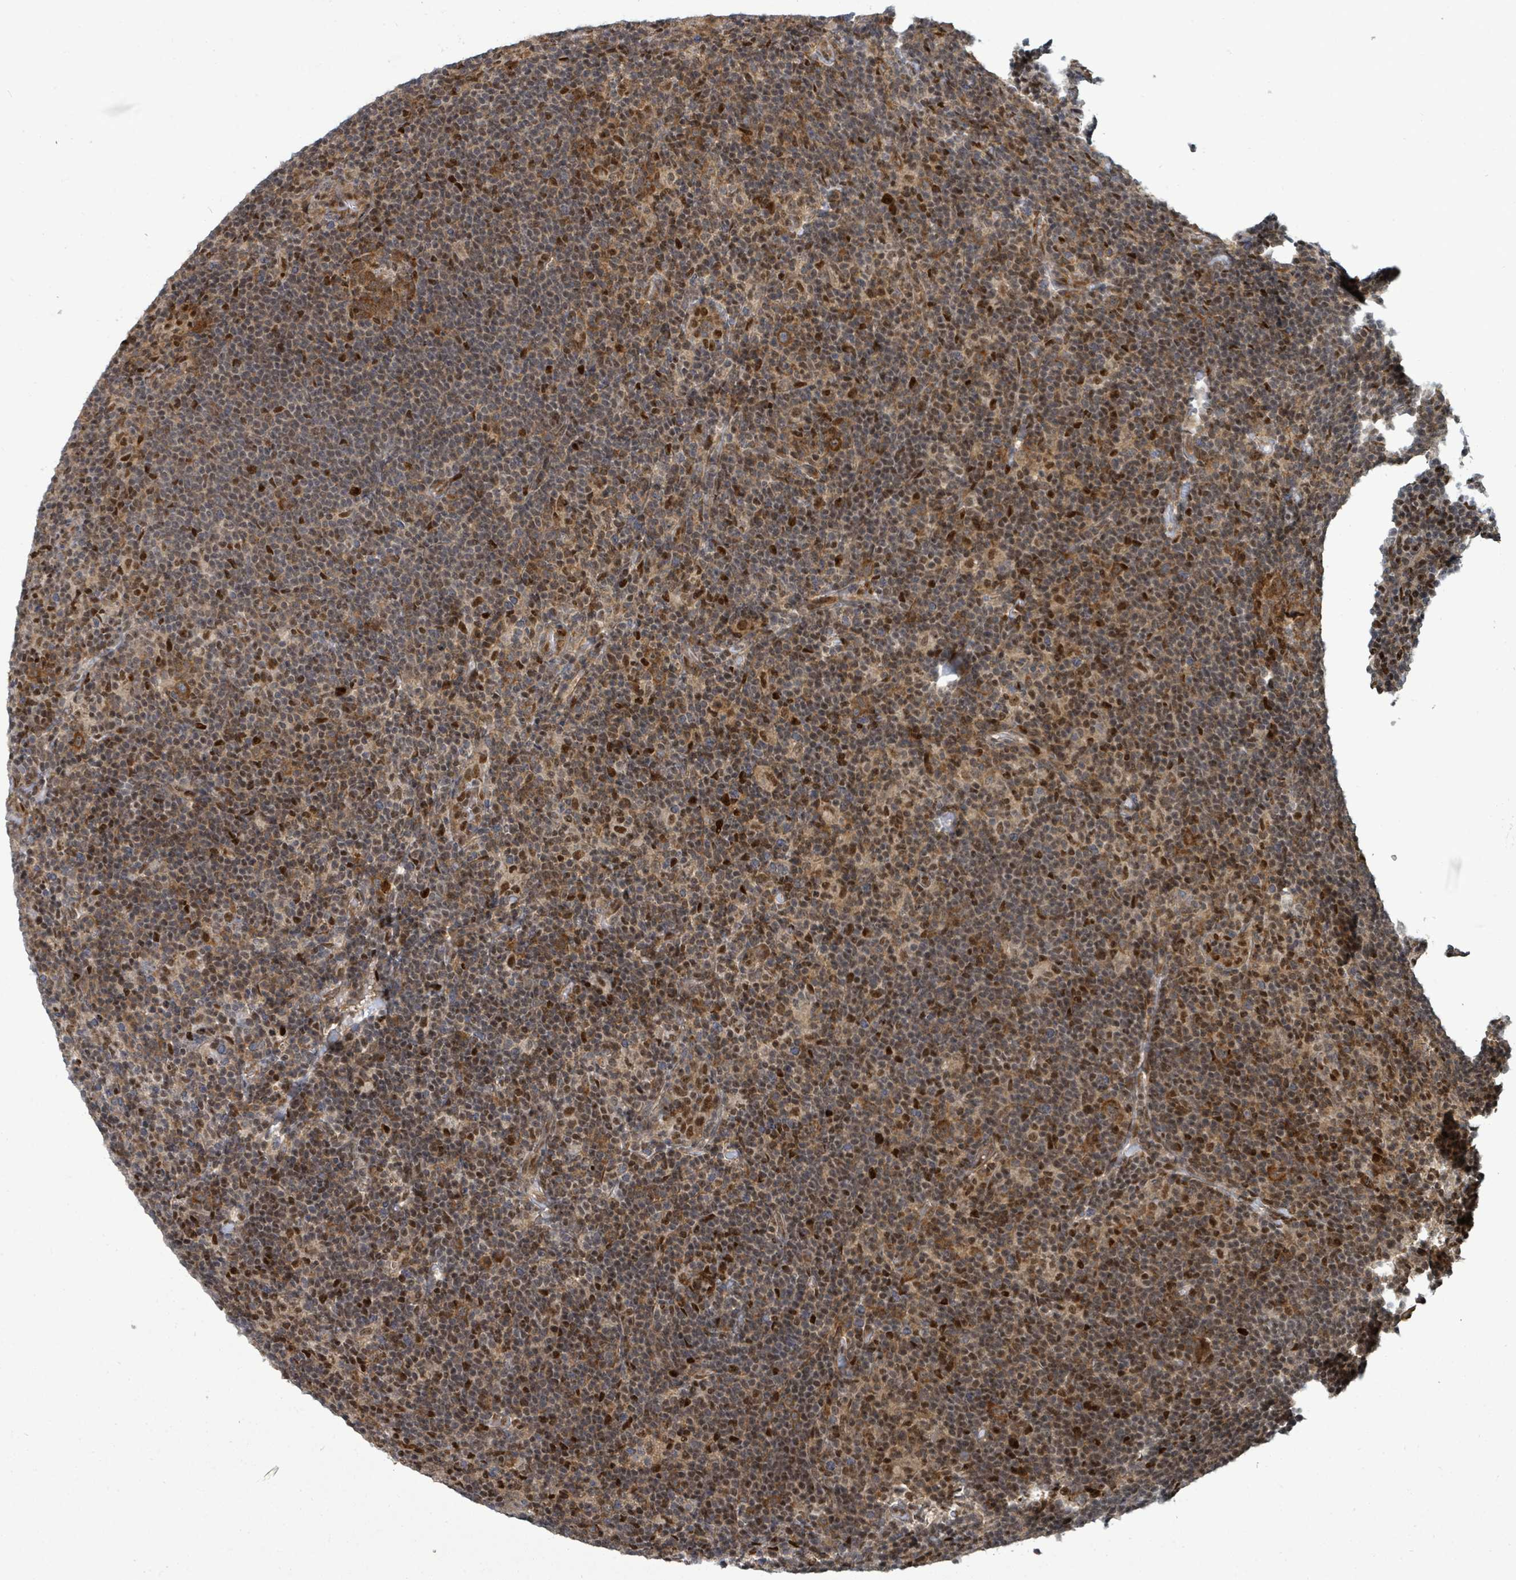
{"staining": {"intensity": "moderate", "quantity": "25%-75%", "location": "cytoplasmic/membranous,nuclear"}, "tissue": "lymphoma", "cell_type": "Tumor cells", "image_type": "cancer", "snomed": [{"axis": "morphology", "description": "Hodgkin's disease, NOS"}, {"axis": "topography", "description": "Lymph node"}], "caption": "There is medium levels of moderate cytoplasmic/membranous and nuclear positivity in tumor cells of Hodgkin's disease, as demonstrated by immunohistochemical staining (brown color).", "gene": "TRDMT1", "patient": {"sex": "female", "age": 57}}